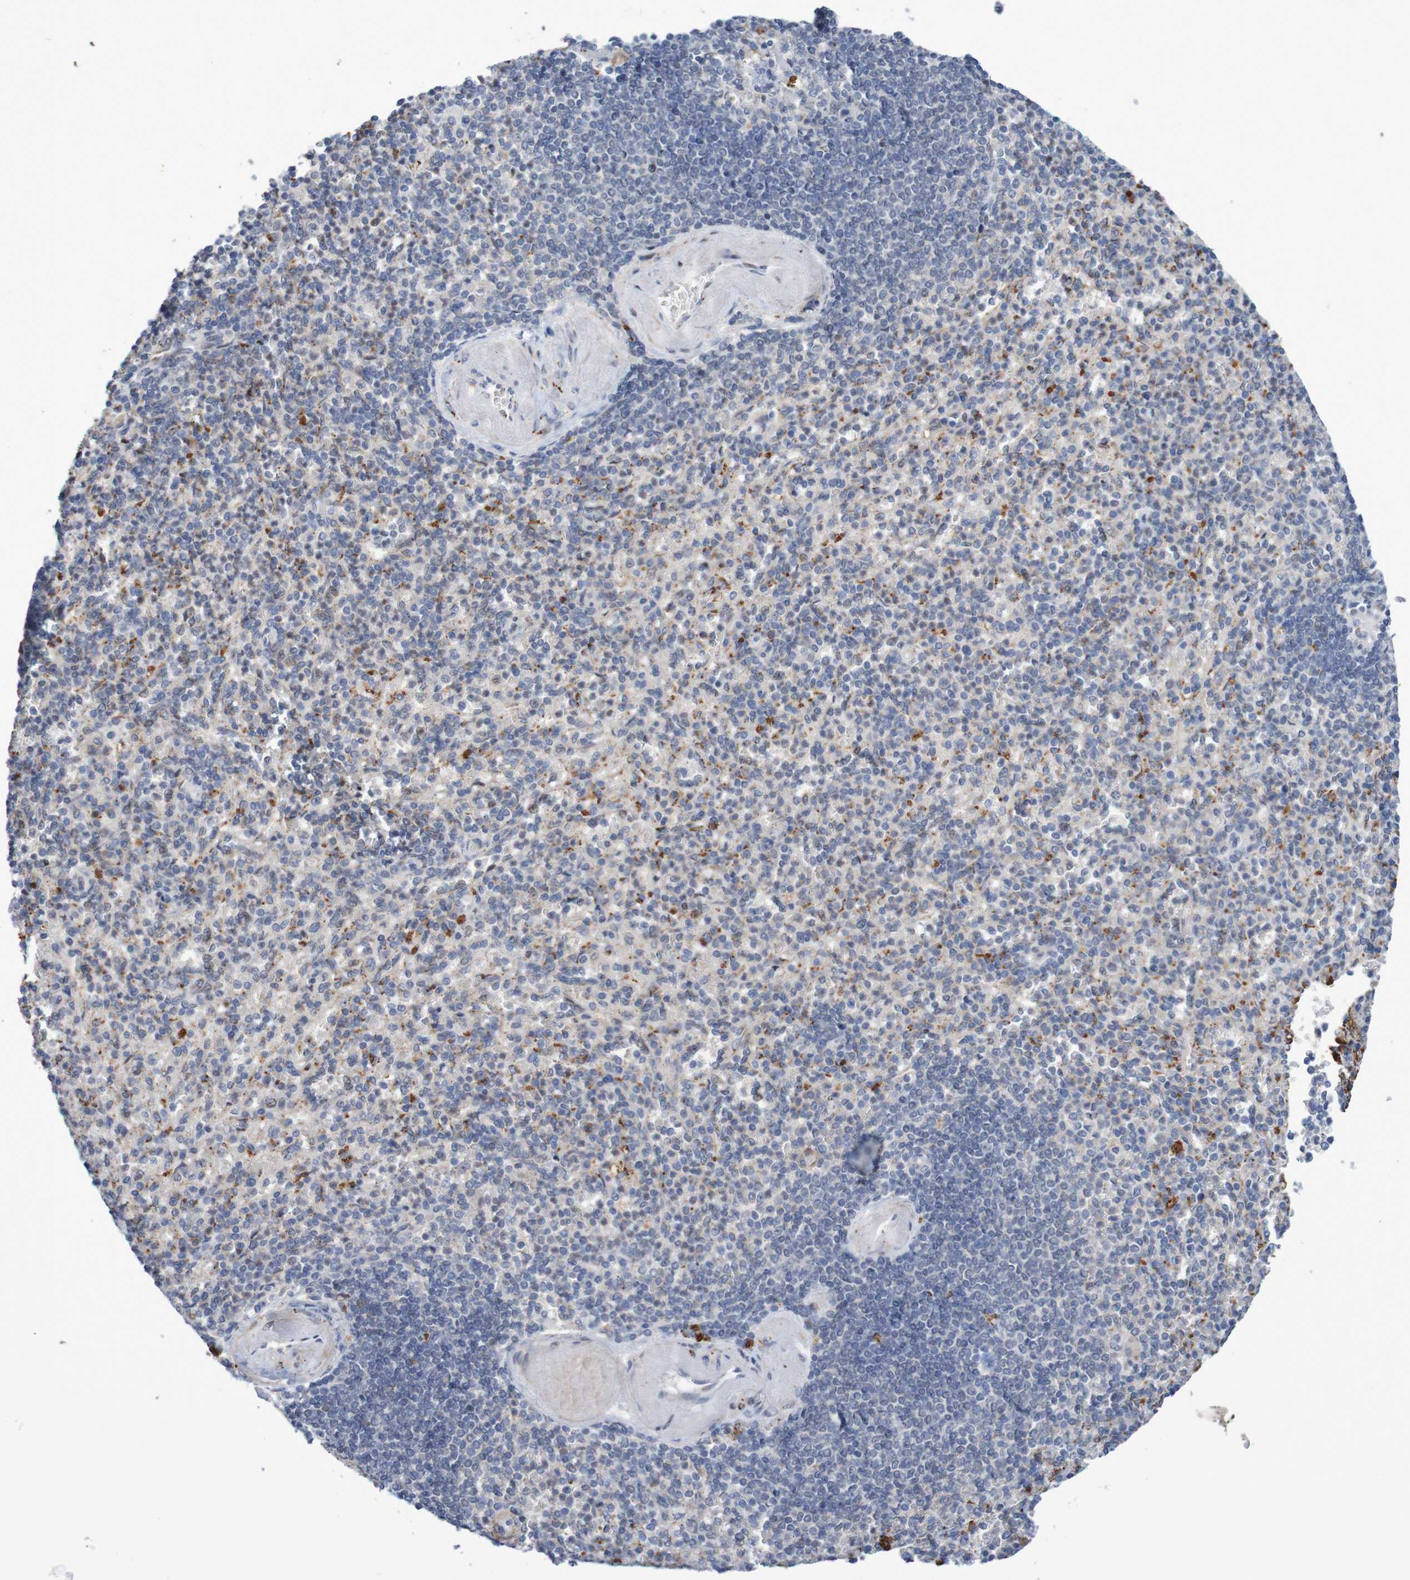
{"staining": {"intensity": "moderate", "quantity": "<25%", "location": "cytoplasmic/membranous"}, "tissue": "spleen", "cell_type": "Cells in red pulp", "image_type": "normal", "snomed": [{"axis": "morphology", "description": "Normal tissue, NOS"}, {"axis": "topography", "description": "Spleen"}], "caption": "This histopathology image demonstrates benign spleen stained with immunohistochemistry (IHC) to label a protein in brown. The cytoplasmic/membranous of cells in red pulp show moderate positivity for the protein. Nuclei are counter-stained blue.", "gene": "FBP1", "patient": {"sex": "female", "age": 74}}